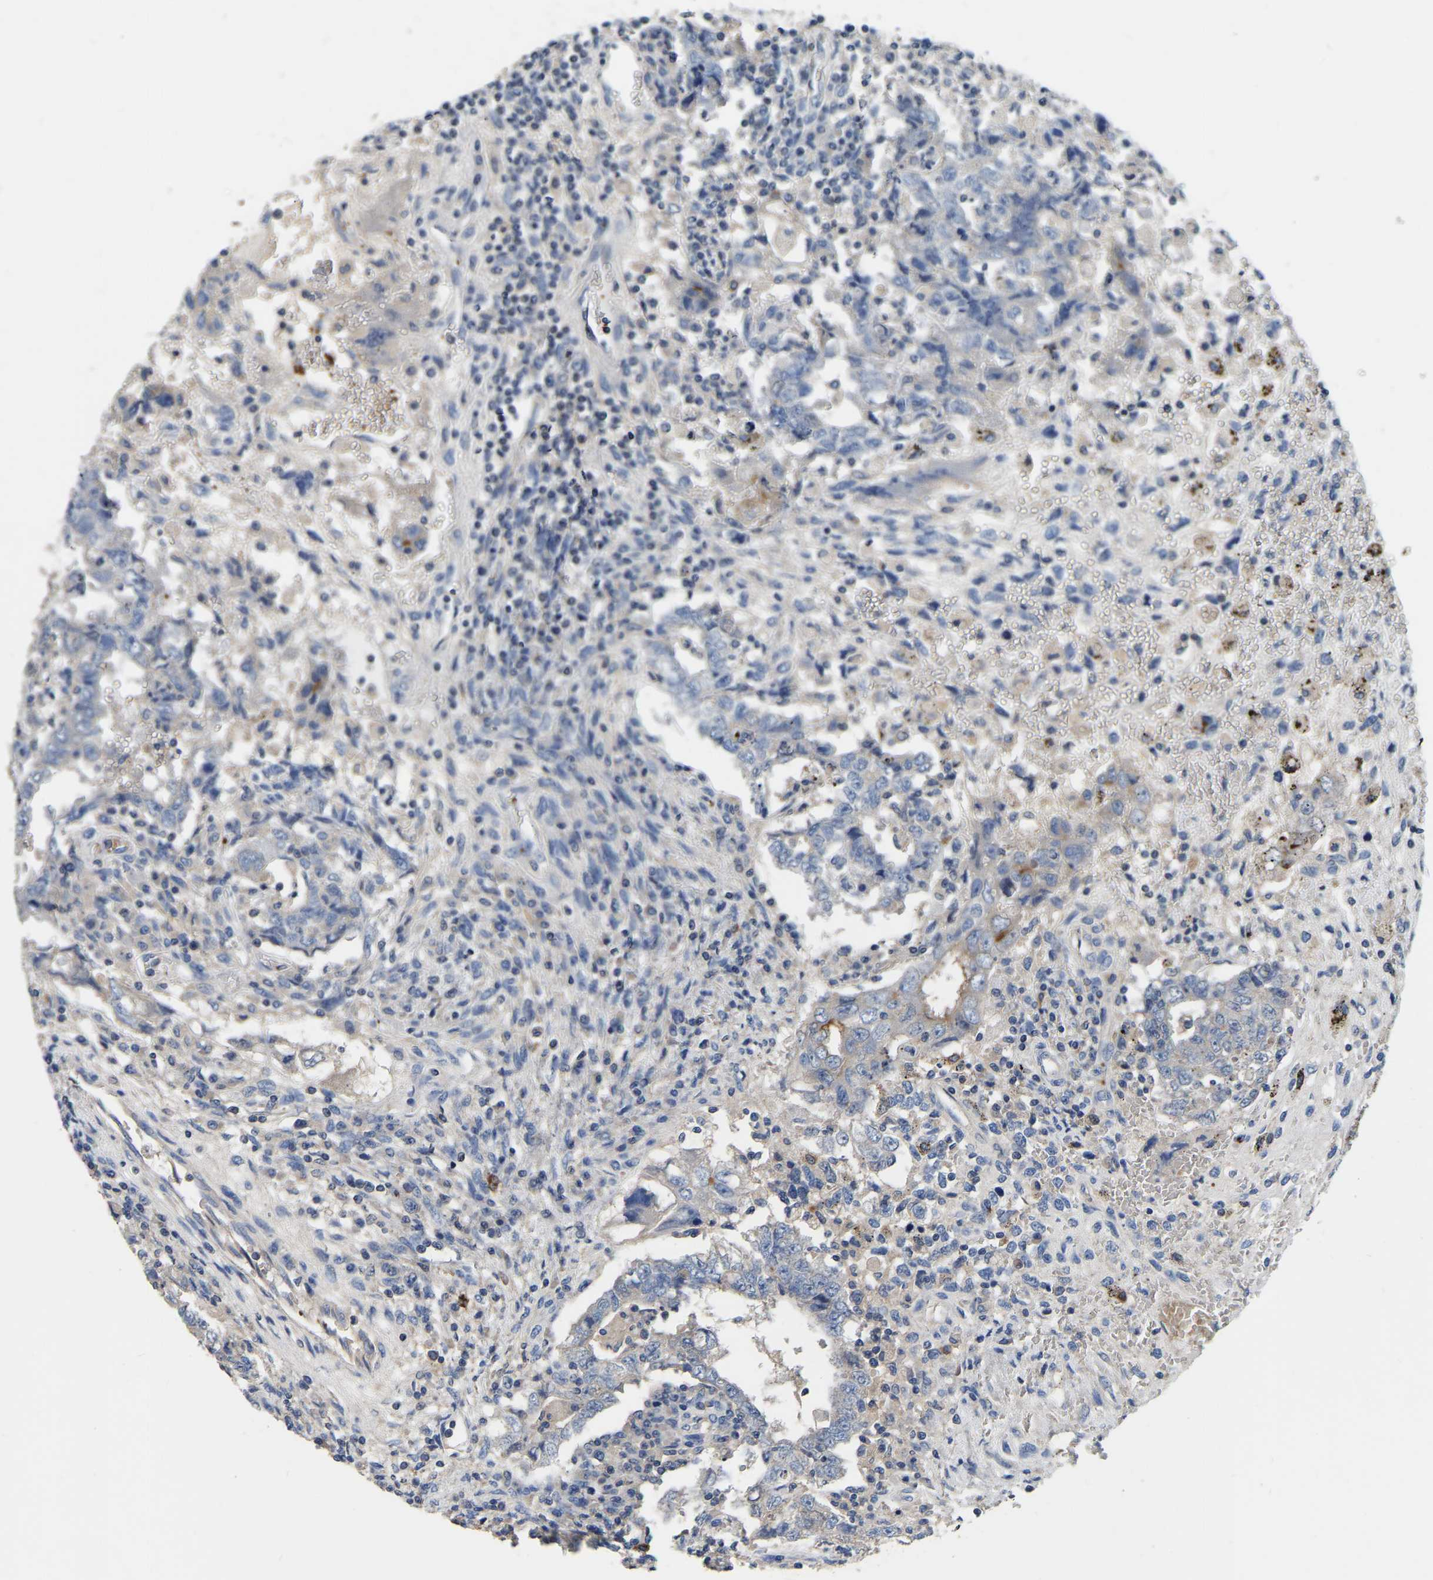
{"staining": {"intensity": "weak", "quantity": "<25%", "location": "cytoplasmic/membranous"}, "tissue": "testis cancer", "cell_type": "Tumor cells", "image_type": "cancer", "snomed": [{"axis": "morphology", "description": "Carcinoma, Embryonal, NOS"}, {"axis": "topography", "description": "Testis"}], "caption": "IHC photomicrograph of embryonal carcinoma (testis) stained for a protein (brown), which demonstrates no expression in tumor cells.", "gene": "RAB27B", "patient": {"sex": "male", "age": 26}}